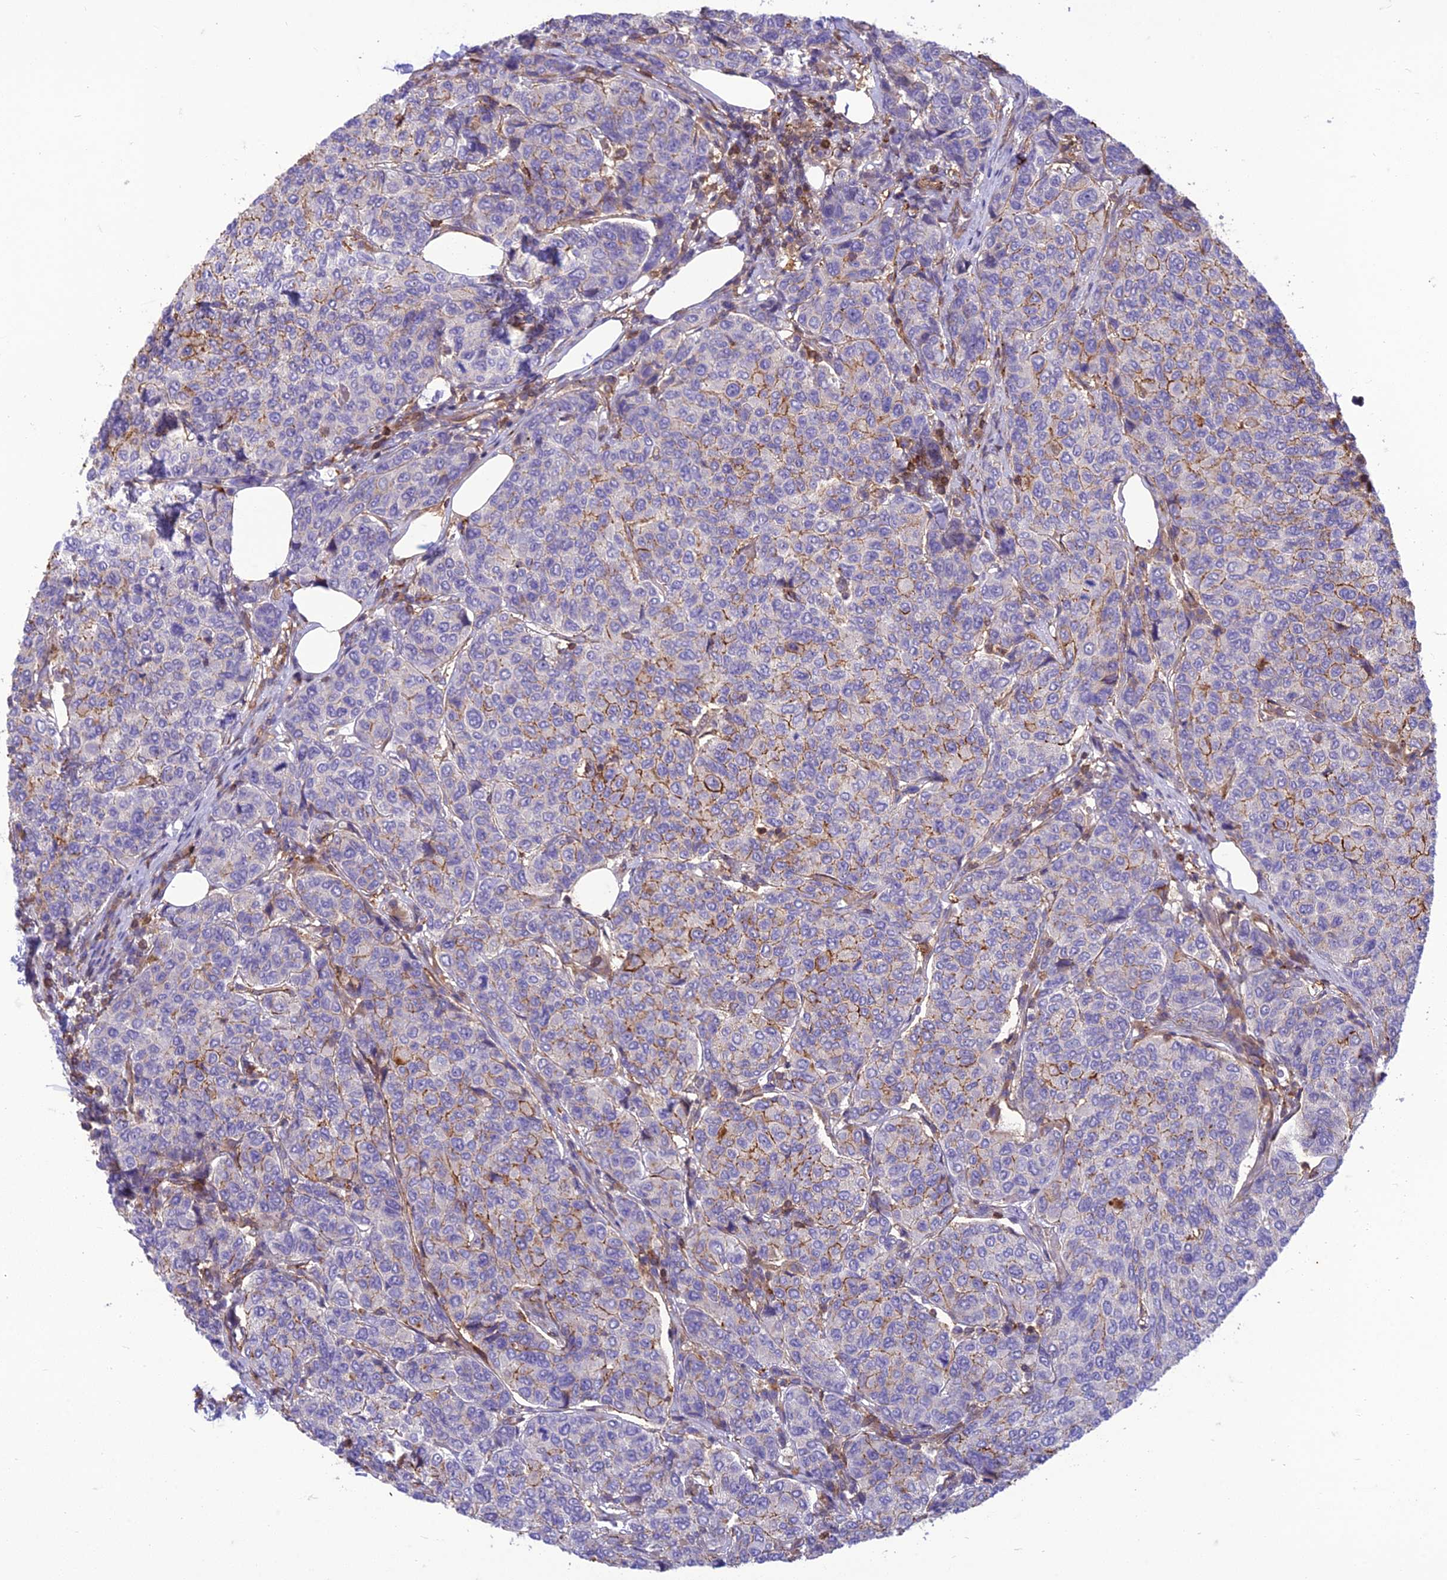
{"staining": {"intensity": "moderate", "quantity": "<25%", "location": "cytoplasmic/membranous"}, "tissue": "breast cancer", "cell_type": "Tumor cells", "image_type": "cancer", "snomed": [{"axis": "morphology", "description": "Duct carcinoma"}, {"axis": "topography", "description": "Breast"}], "caption": "Protein expression analysis of breast cancer demonstrates moderate cytoplasmic/membranous positivity in about <25% of tumor cells.", "gene": "HPSE2", "patient": {"sex": "female", "age": 55}}